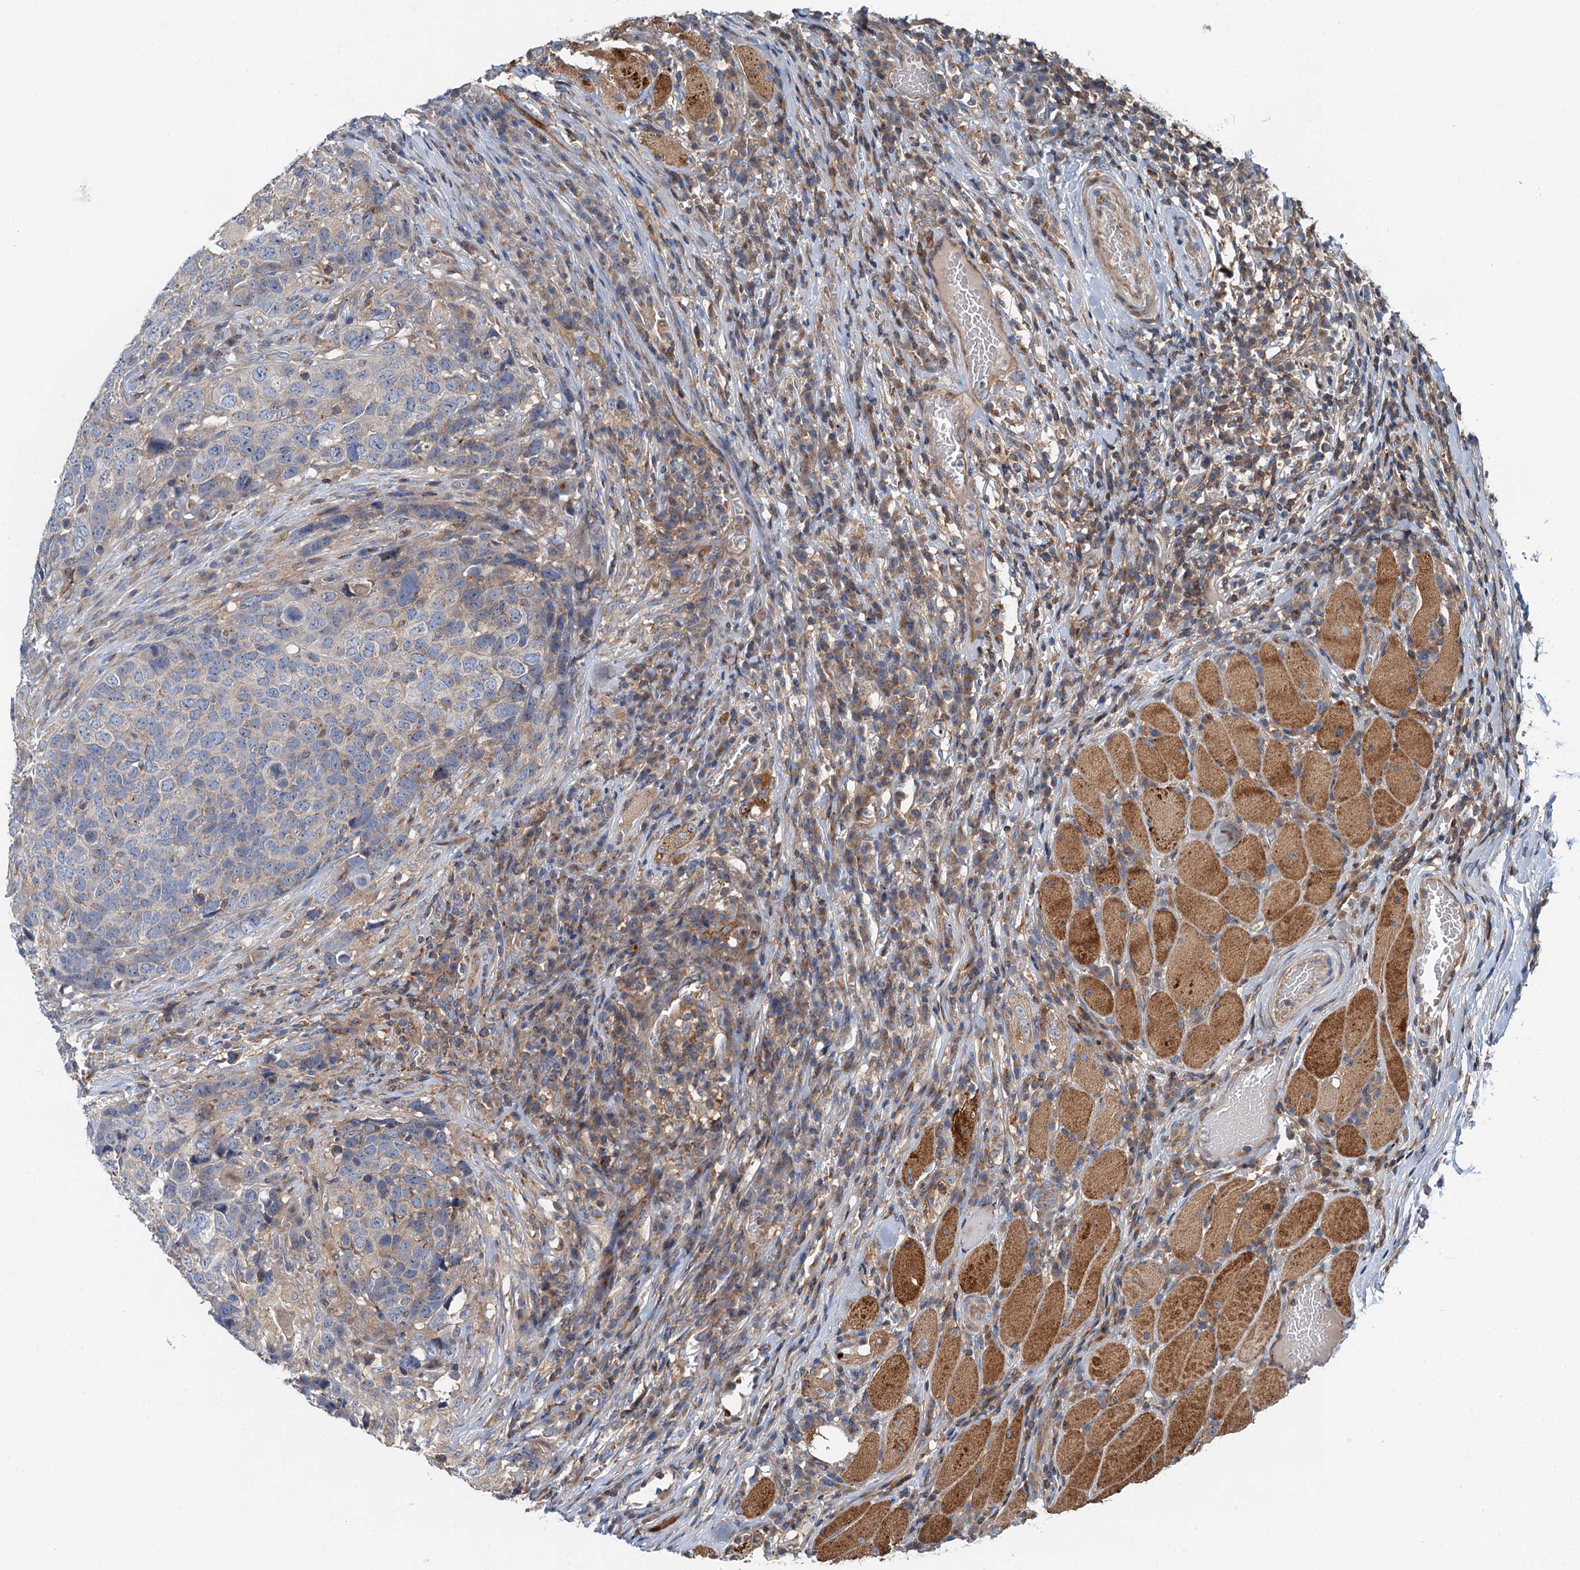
{"staining": {"intensity": "weak", "quantity": "<25%", "location": "cytoplasmic/membranous"}, "tissue": "head and neck cancer", "cell_type": "Tumor cells", "image_type": "cancer", "snomed": [{"axis": "morphology", "description": "Squamous cell carcinoma, NOS"}, {"axis": "topography", "description": "Head-Neck"}], "caption": "Tumor cells show no significant protein expression in squamous cell carcinoma (head and neck).", "gene": "ANKRD26", "patient": {"sex": "male", "age": 66}}